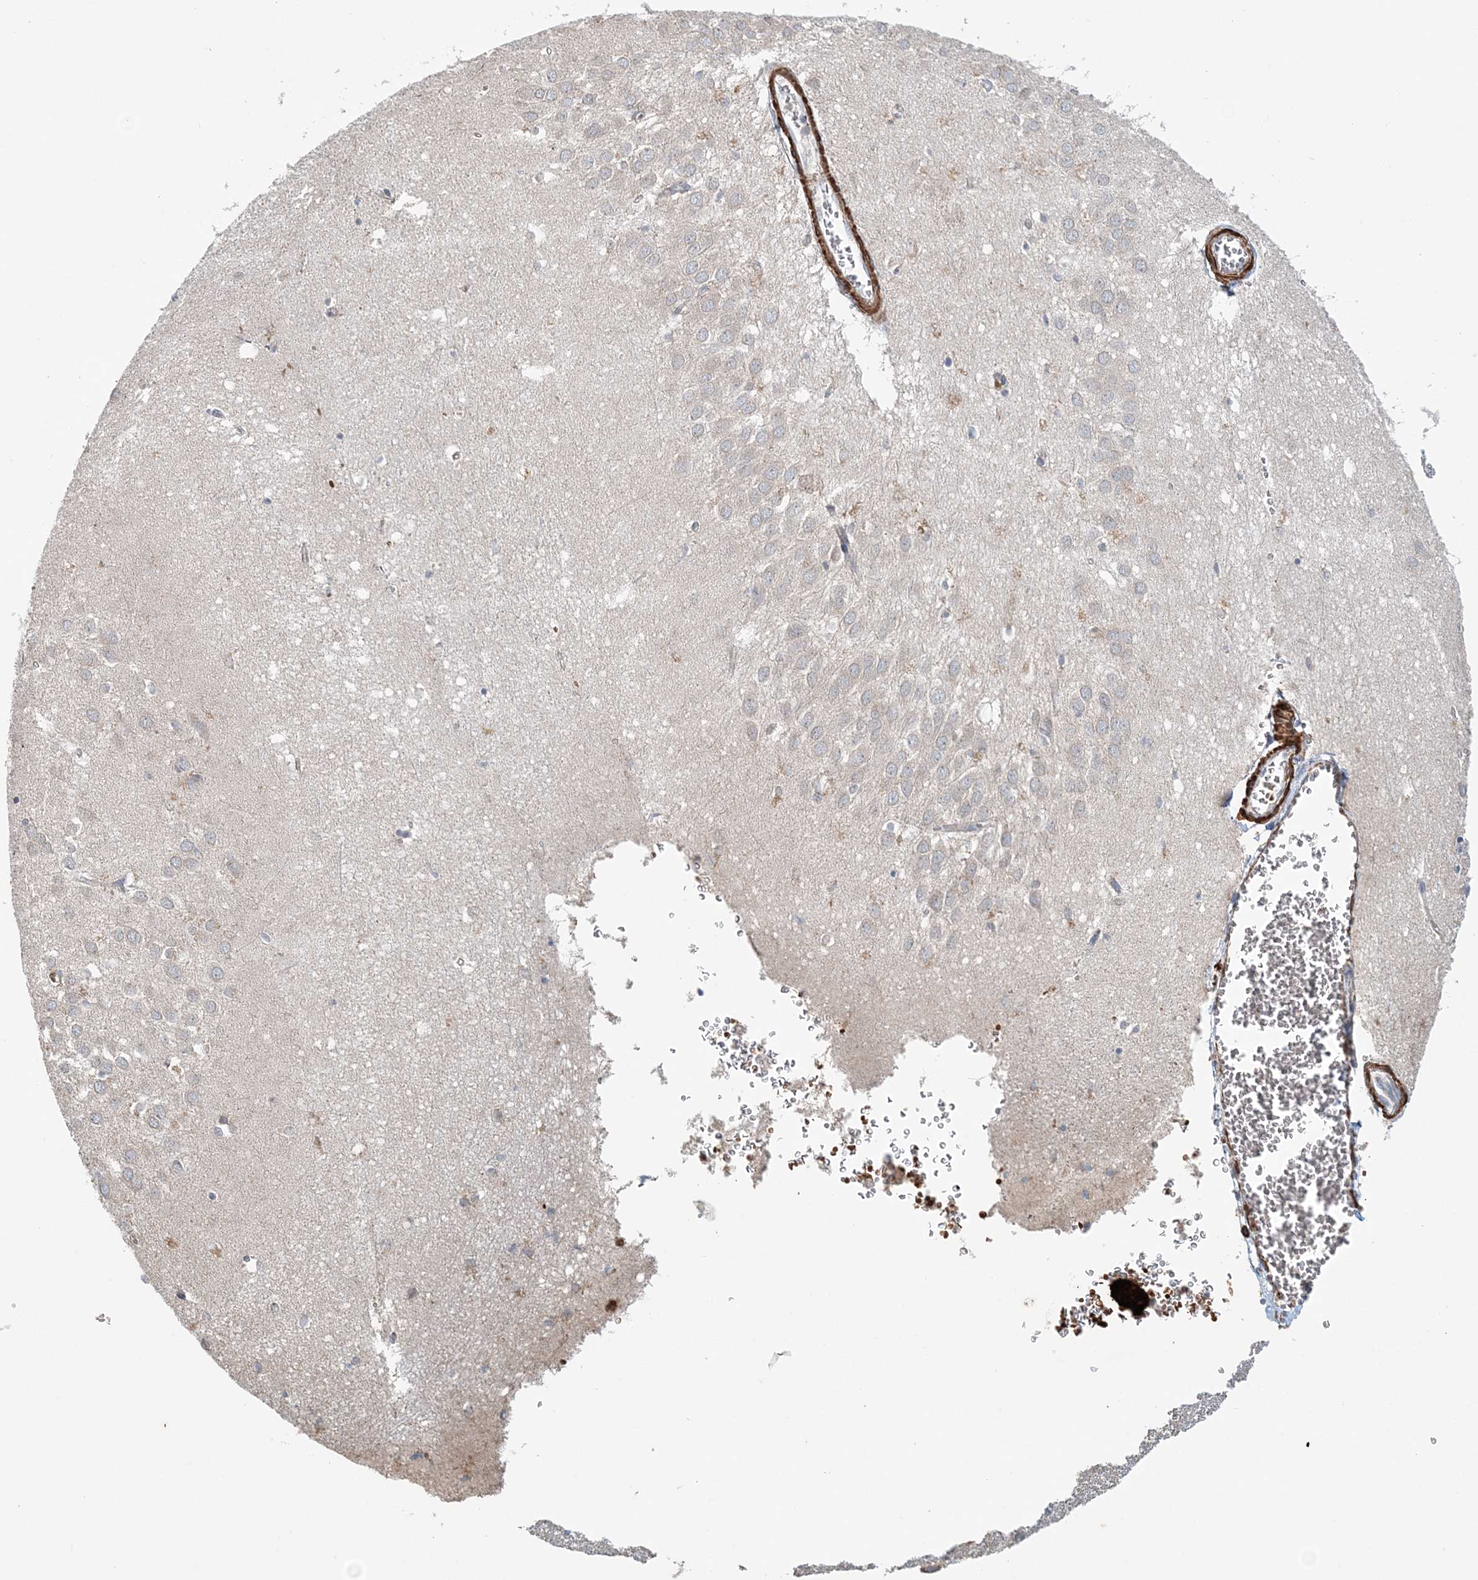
{"staining": {"intensity": "negative", "quantity": "none", "location": "none"}, "tissue": "hippocampus", "cell_type": "Glial cells", "image_type": "normal", "snomed": [{"axis": "morphology", "description": "Normal tissue, NOS"}, {"axis": "topography", "description": "Hippocampus"}], "caption": "High magnification brightfield microscopy of normal hippocampus stained with DAB (3,3'-diaminobenzidine) (brown) and counterstained with hematoxylin (blue): glial cells show no significant staining. The staining is performed using DAB brown chromogen with nuclei counter-stained in using hematoxylin.", "gene": "TTI1", "patient": {"sex": "female", "age": 64}}